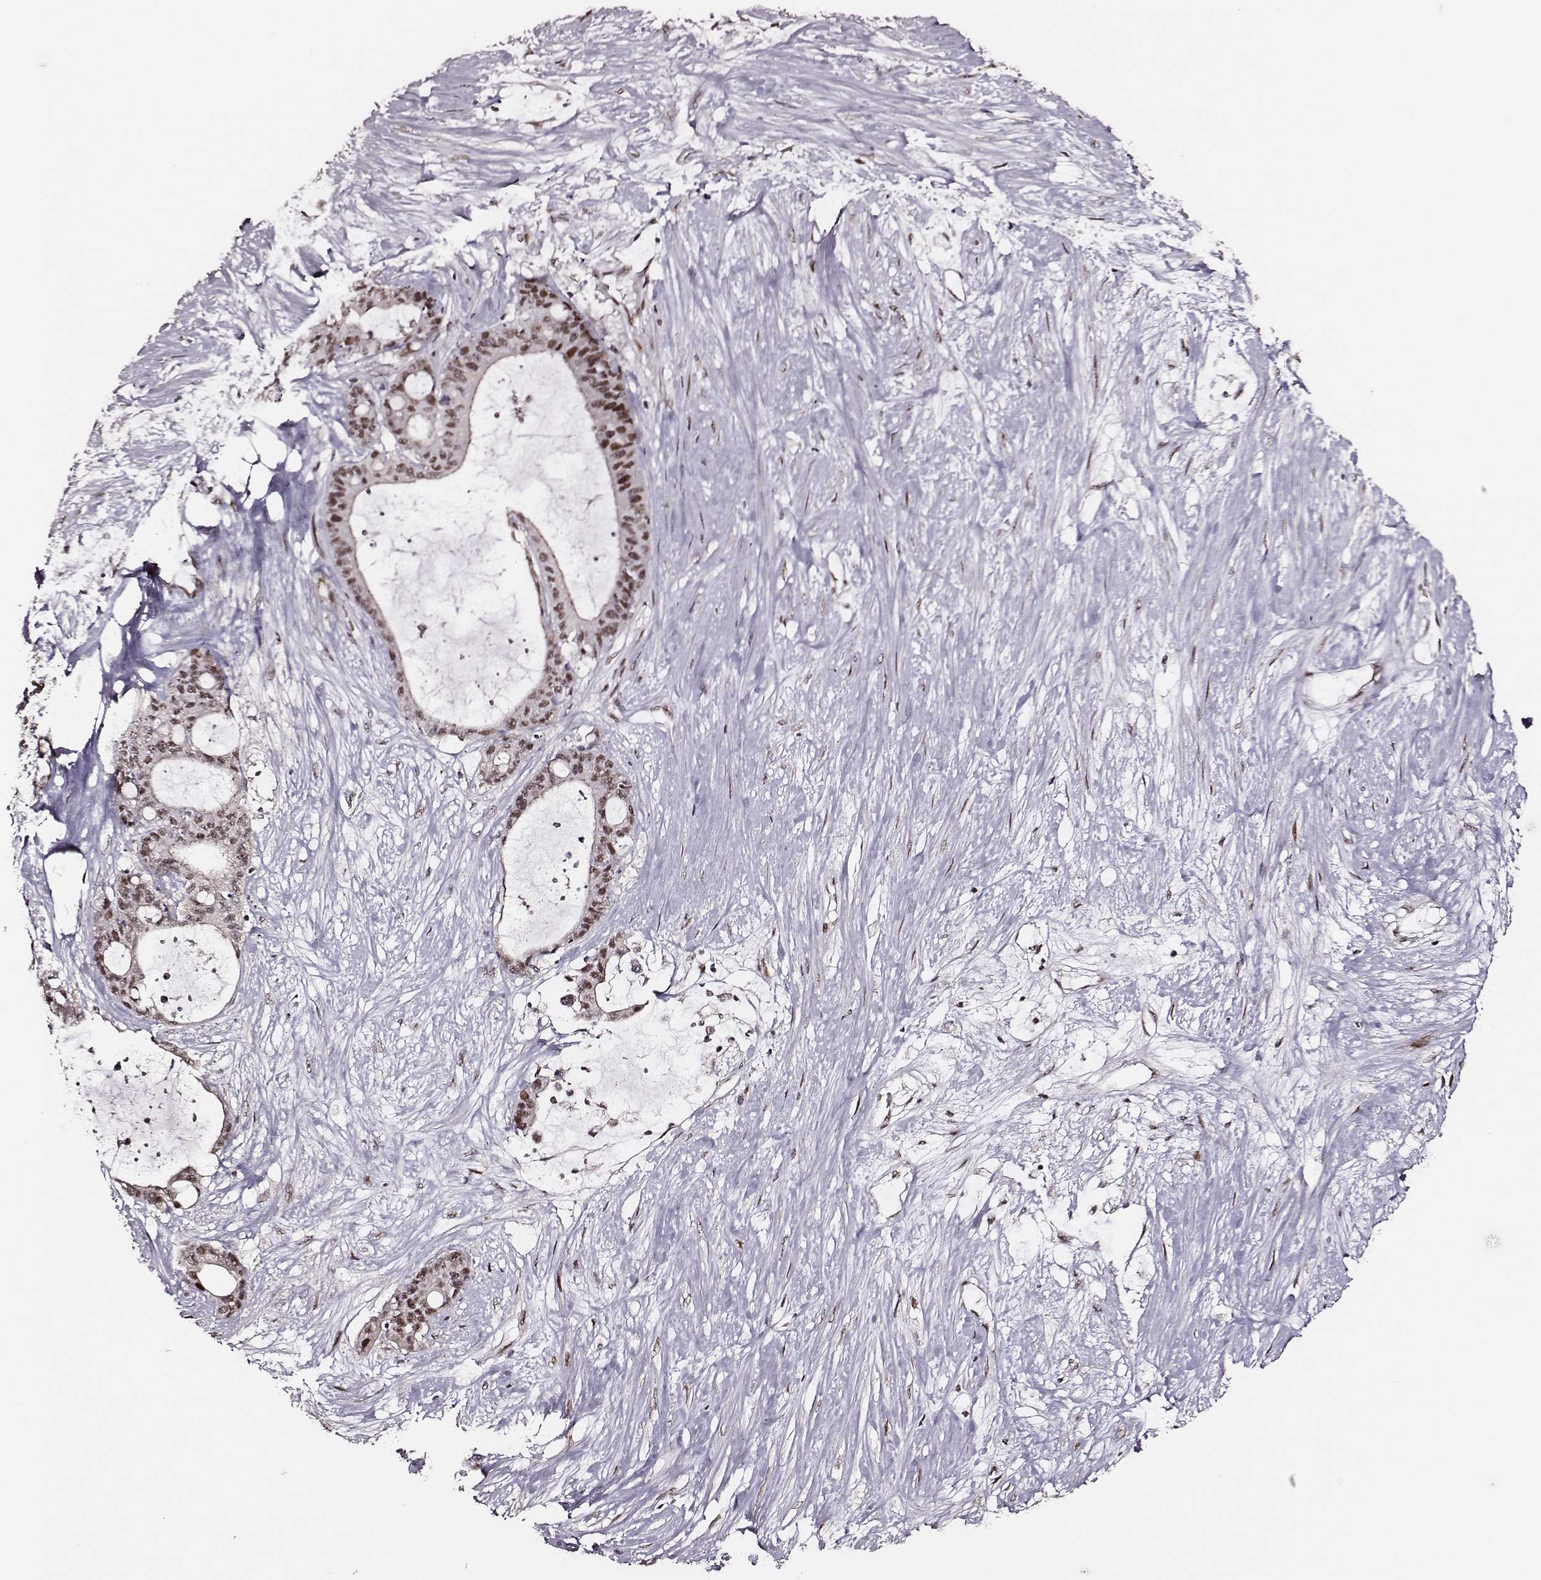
{"staining": {"intensity": "moderate", "quantity": ">75%", "location": "nuclear"}, "tissue": "liver cancer", "cell_type": "Tumor cells", "image_type": "cancer", "snomed": [{"axis": "morphology", "description": "Normal tissue, NOS"}, {"axis": "morphology", "description": "Cholangiocarcinoma"}, {"axis": "topography", "description": "Liver"}, {"axis": "topography", "description": "Peripheral nerve tissue"}], "caption": "Protein staining exhibits moderate nuclear staining in about >75% of tumor cells in liver cholangiocarcinoma. (DAB = brown stain, brightfield microscopy at high magnification).", "gene": "PPARA", "patient": {"sex": "female", "age": 73}}